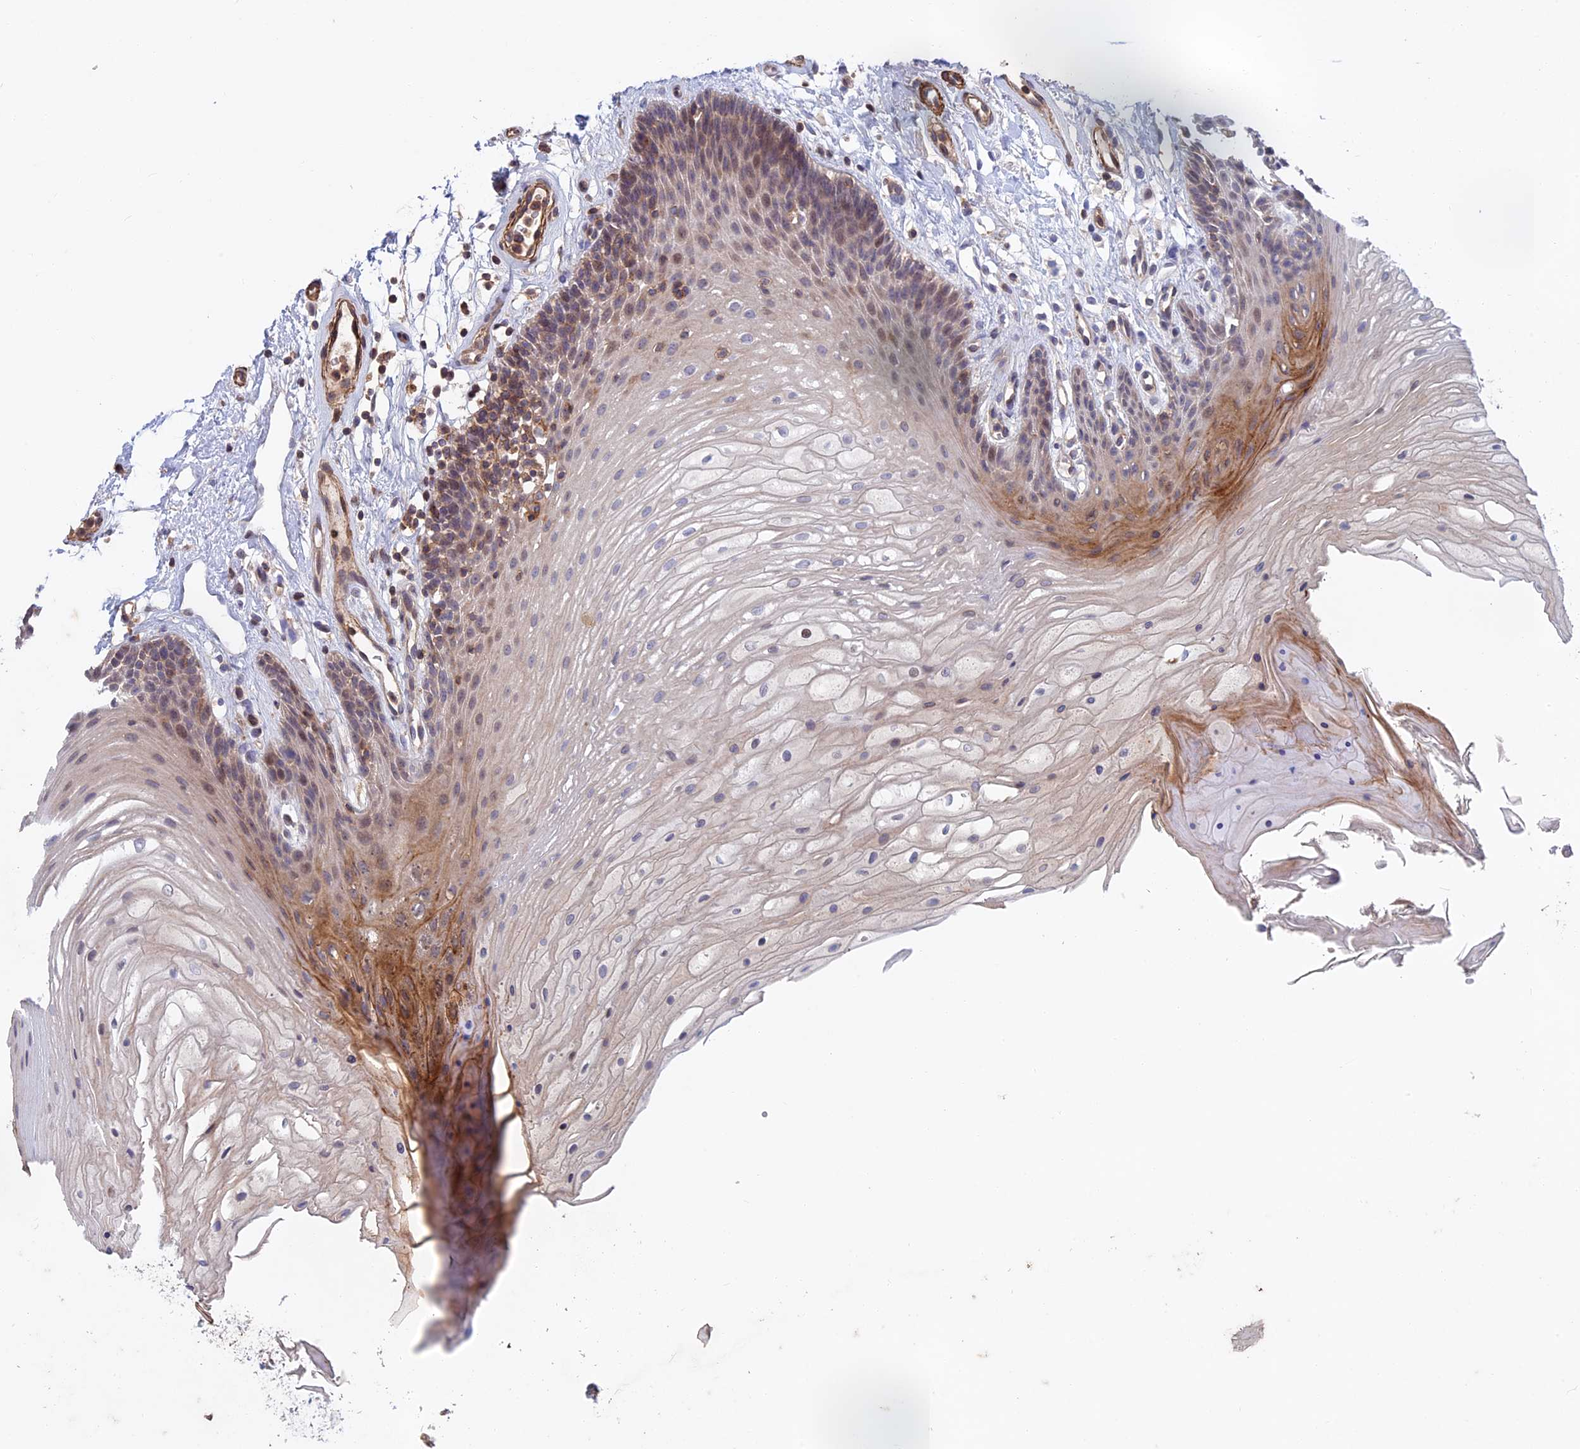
{"staining": {"intensity": "weak", "quantity": "<25%", "location": "cytoplasmic/membranous"}, "tissue": "oral mucosa", "cell_type": "Squamous epithelial cells", "image_type": "normal", "snomed": [{"axis": "morphology", "description": "Normal tissue, NOS"}, {"axis": "topography", "description": "Oral tissue"}], "caption": "Squamous epithelial cells show no significant protein positivity in benign oral mucosa.", "gene": "LYPD5", "patient": {"sex": "female", "age": 80}}